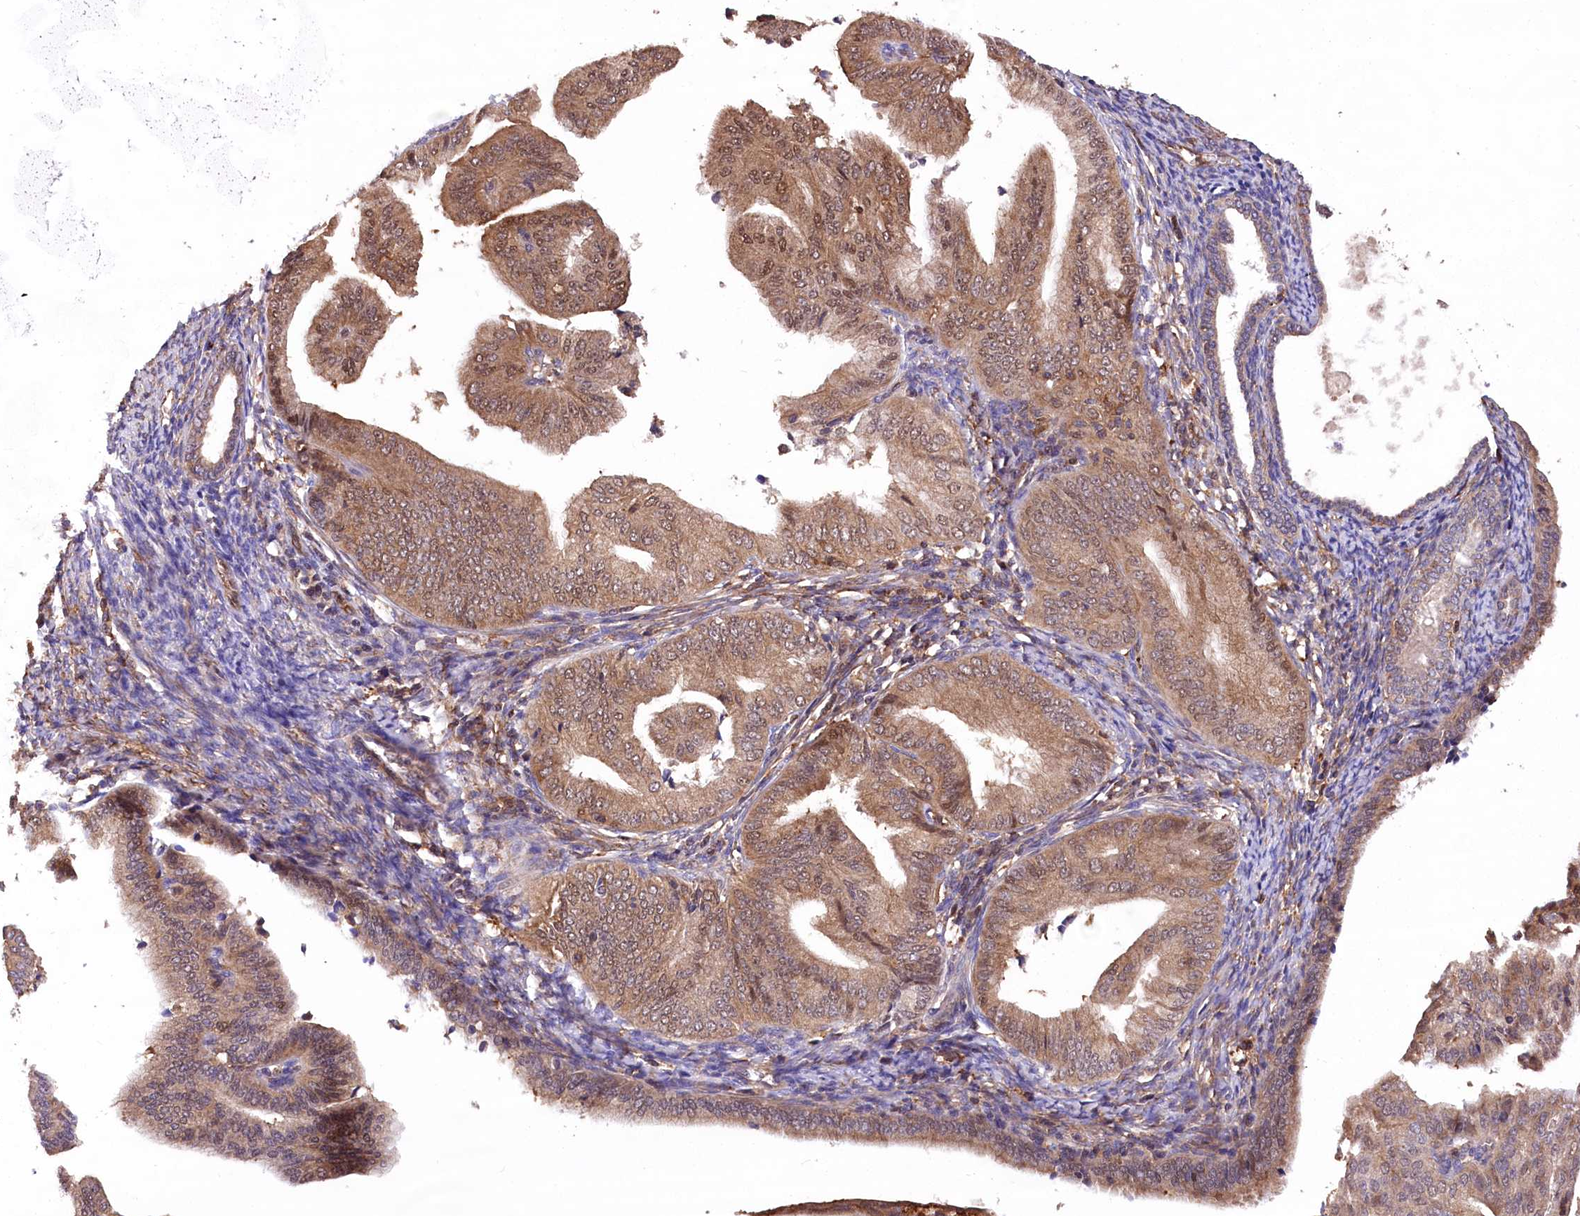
{"staining": {"intensity": "moderate", "quantity": ">75%", "location": "cytoplasmic/membranous,nuclear"}, "tissue": "endometrial cancer", "cell_type": "Tumor cells", "image_type": "cancer", "snomed": [{"axis": "morphology", "description": "Adenocarcinoma, NOS"}, {"axis": "topography", "description": "Endometrium"}], "caption": "An immunohistochemistry (IHC) photomicrograph of tumor tissue is shown. Protein staining in brown shows moderate cytoplasmic/membranous and nuclear positivity in adenocarcinoma (endometrial) within tumor cells. The staining was performed using DAB to visualize the protein expression in brown, while the nuclei were stained in blue with hematoxylin (Magnification: 20x).", "gene": "DPP3", "patient": {"sex": "female", "age": 58}}